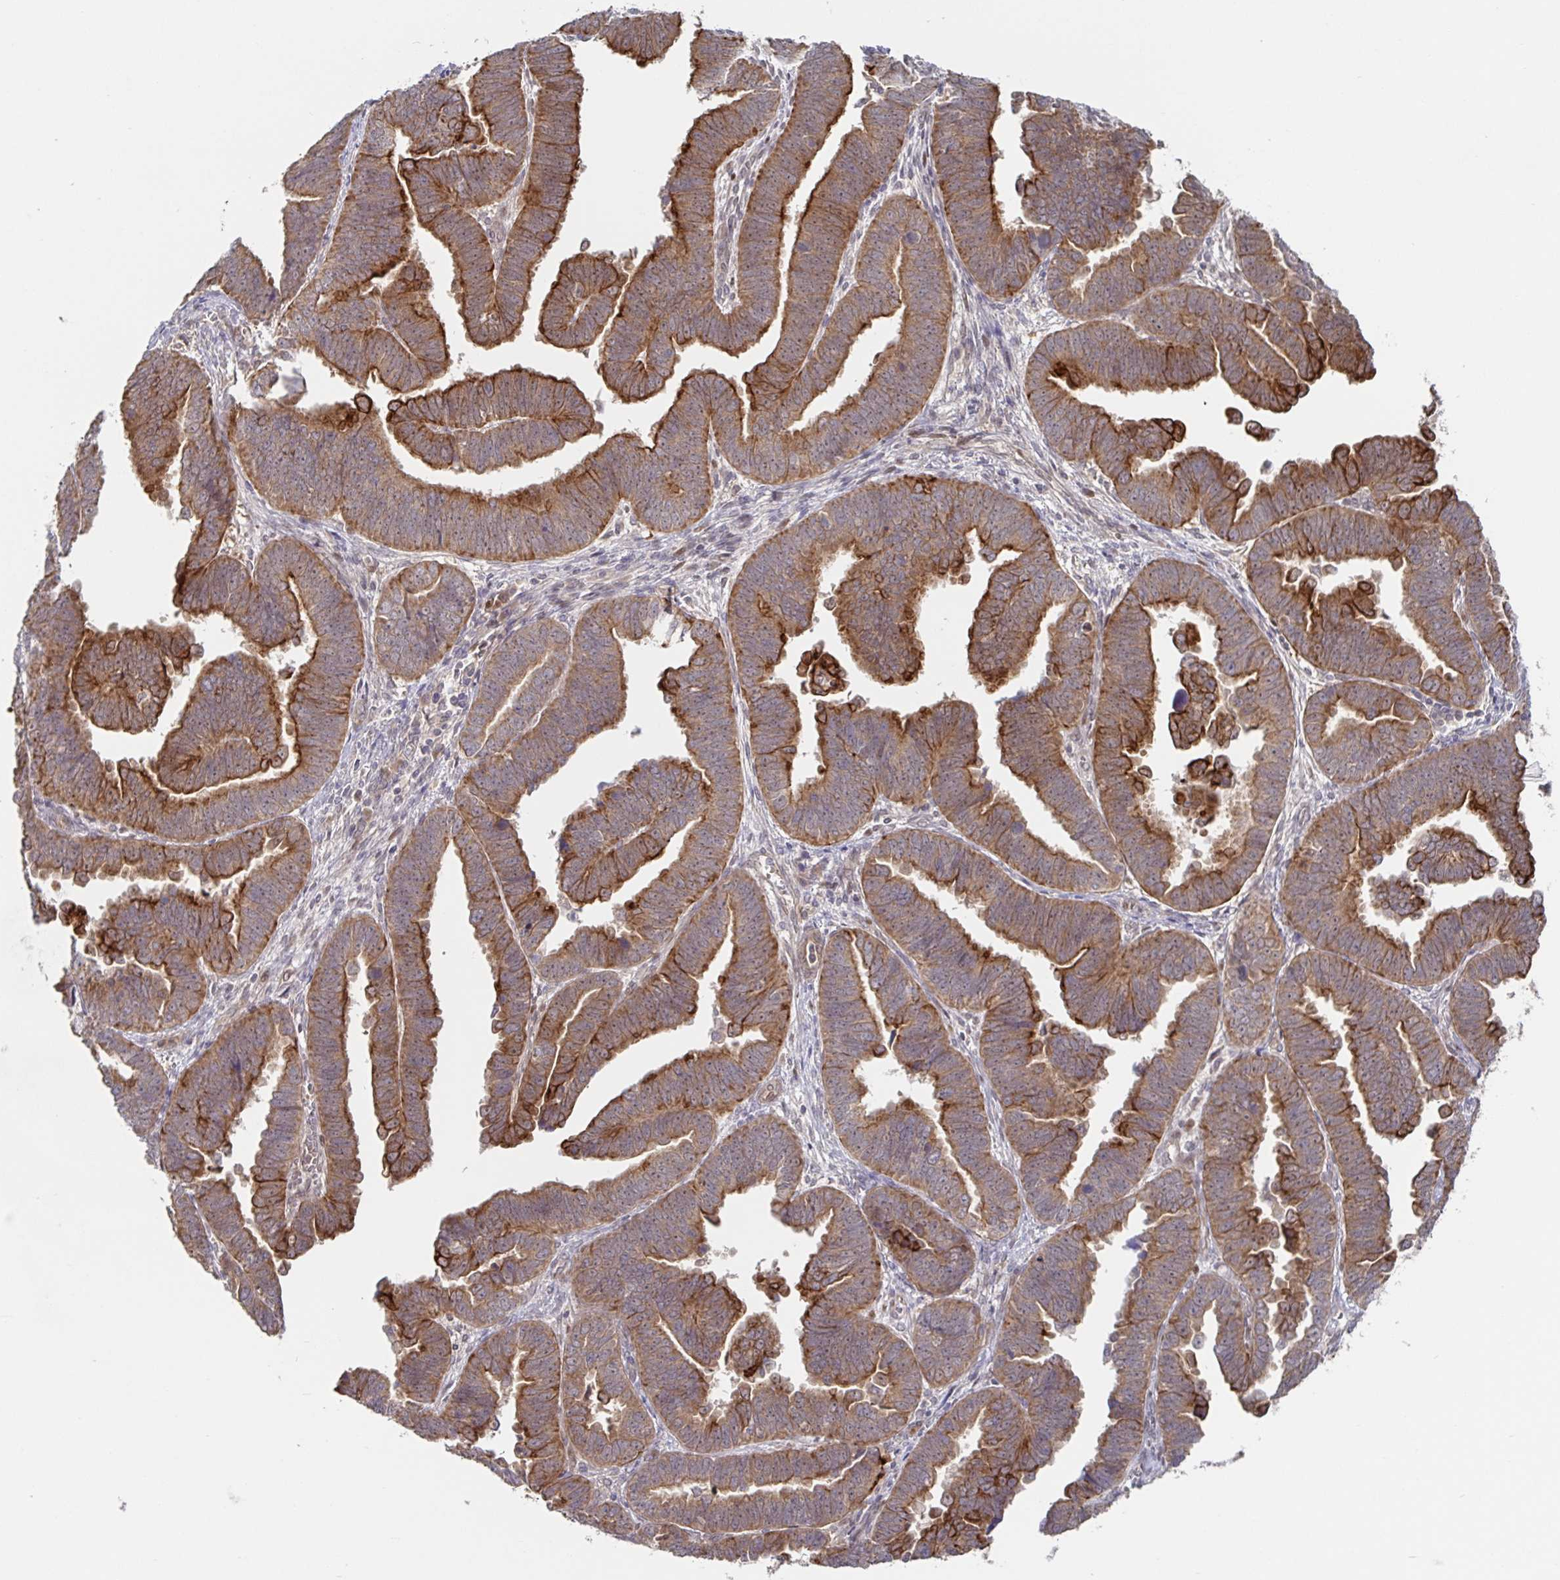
{"staining": {"intensity": "strong", "quantity": ">75%", "location": "cytoplasmic/membranous"}, "tissue": "endometrial cancer", "cell_type": "Tumor cells", "image_type": "cancer", "snomed": [{"axis": "morphology", "description": "Adenocarcinoma, NOS"}, {"axis": "topography", "description": "Endometrium"}], "caption": "A micrograph of human adenocarcinoma (endometrial) stained for a protein displays strong cytoplasmic/membranous brown staining in tumor cells.", "gene": "AACS", "patient": {"sex": "female", "age": 75}}